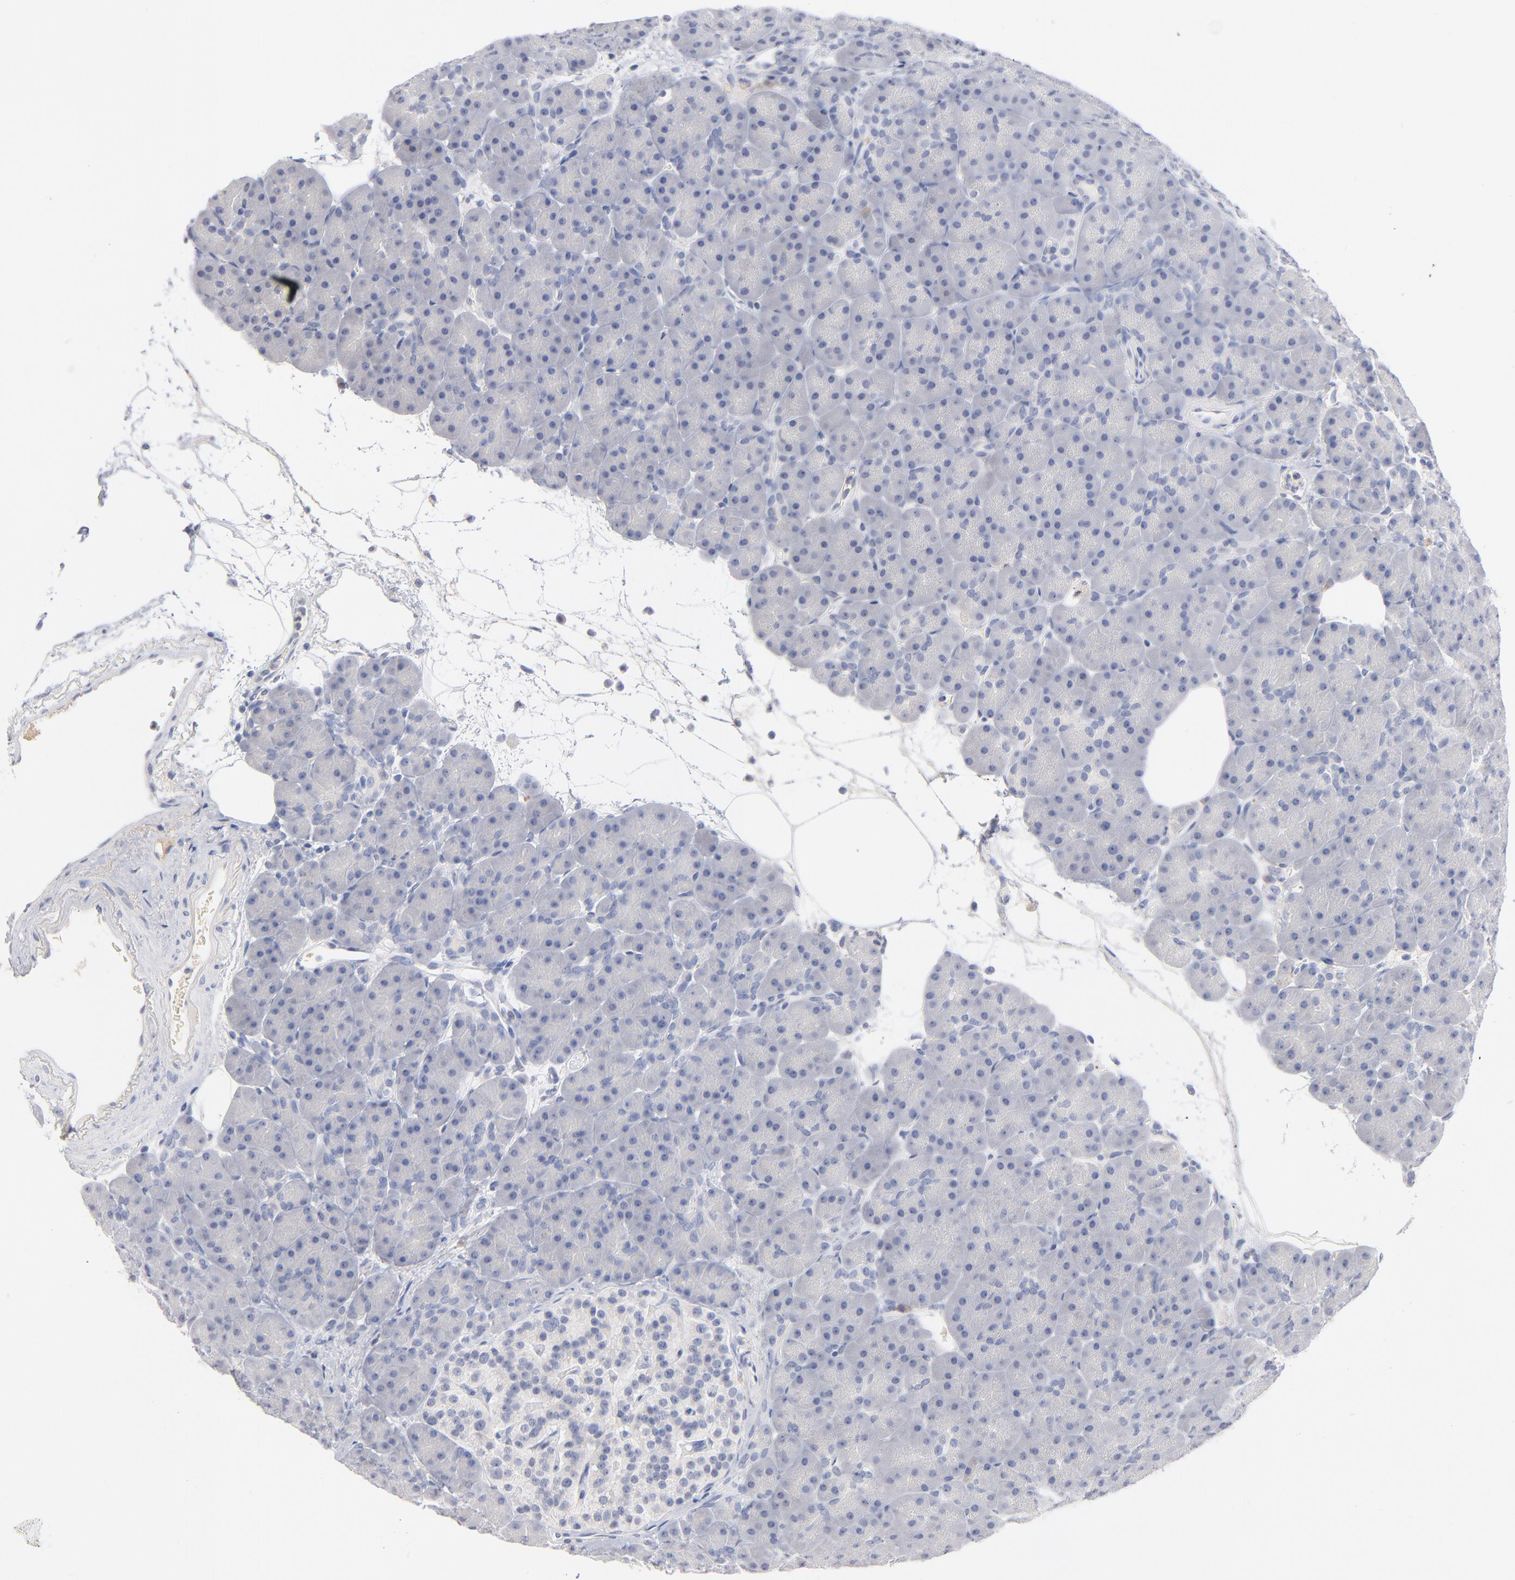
{"staining": {"intensity": "negative", "quantity": "none", "location": "none"}, "tissue": "pancreas", "cell_type": "Exocrine glandular cells", "image_type": "normal", "snomed": [{"axis": "morphology", "description": "Normal tissue, NOS"}, {"axis": "topography", "description": "Pancreas"}], "caption": "Immunohistochemical staining of normal pancreas exhibits no significant expression in exocrine glandular cells. (Brightfield microscopy of DAB (3,3'-diaminobenzidine) IHC at high magnification).", "gene": "F12", "patient": {"sex": "male", "age": 66}}